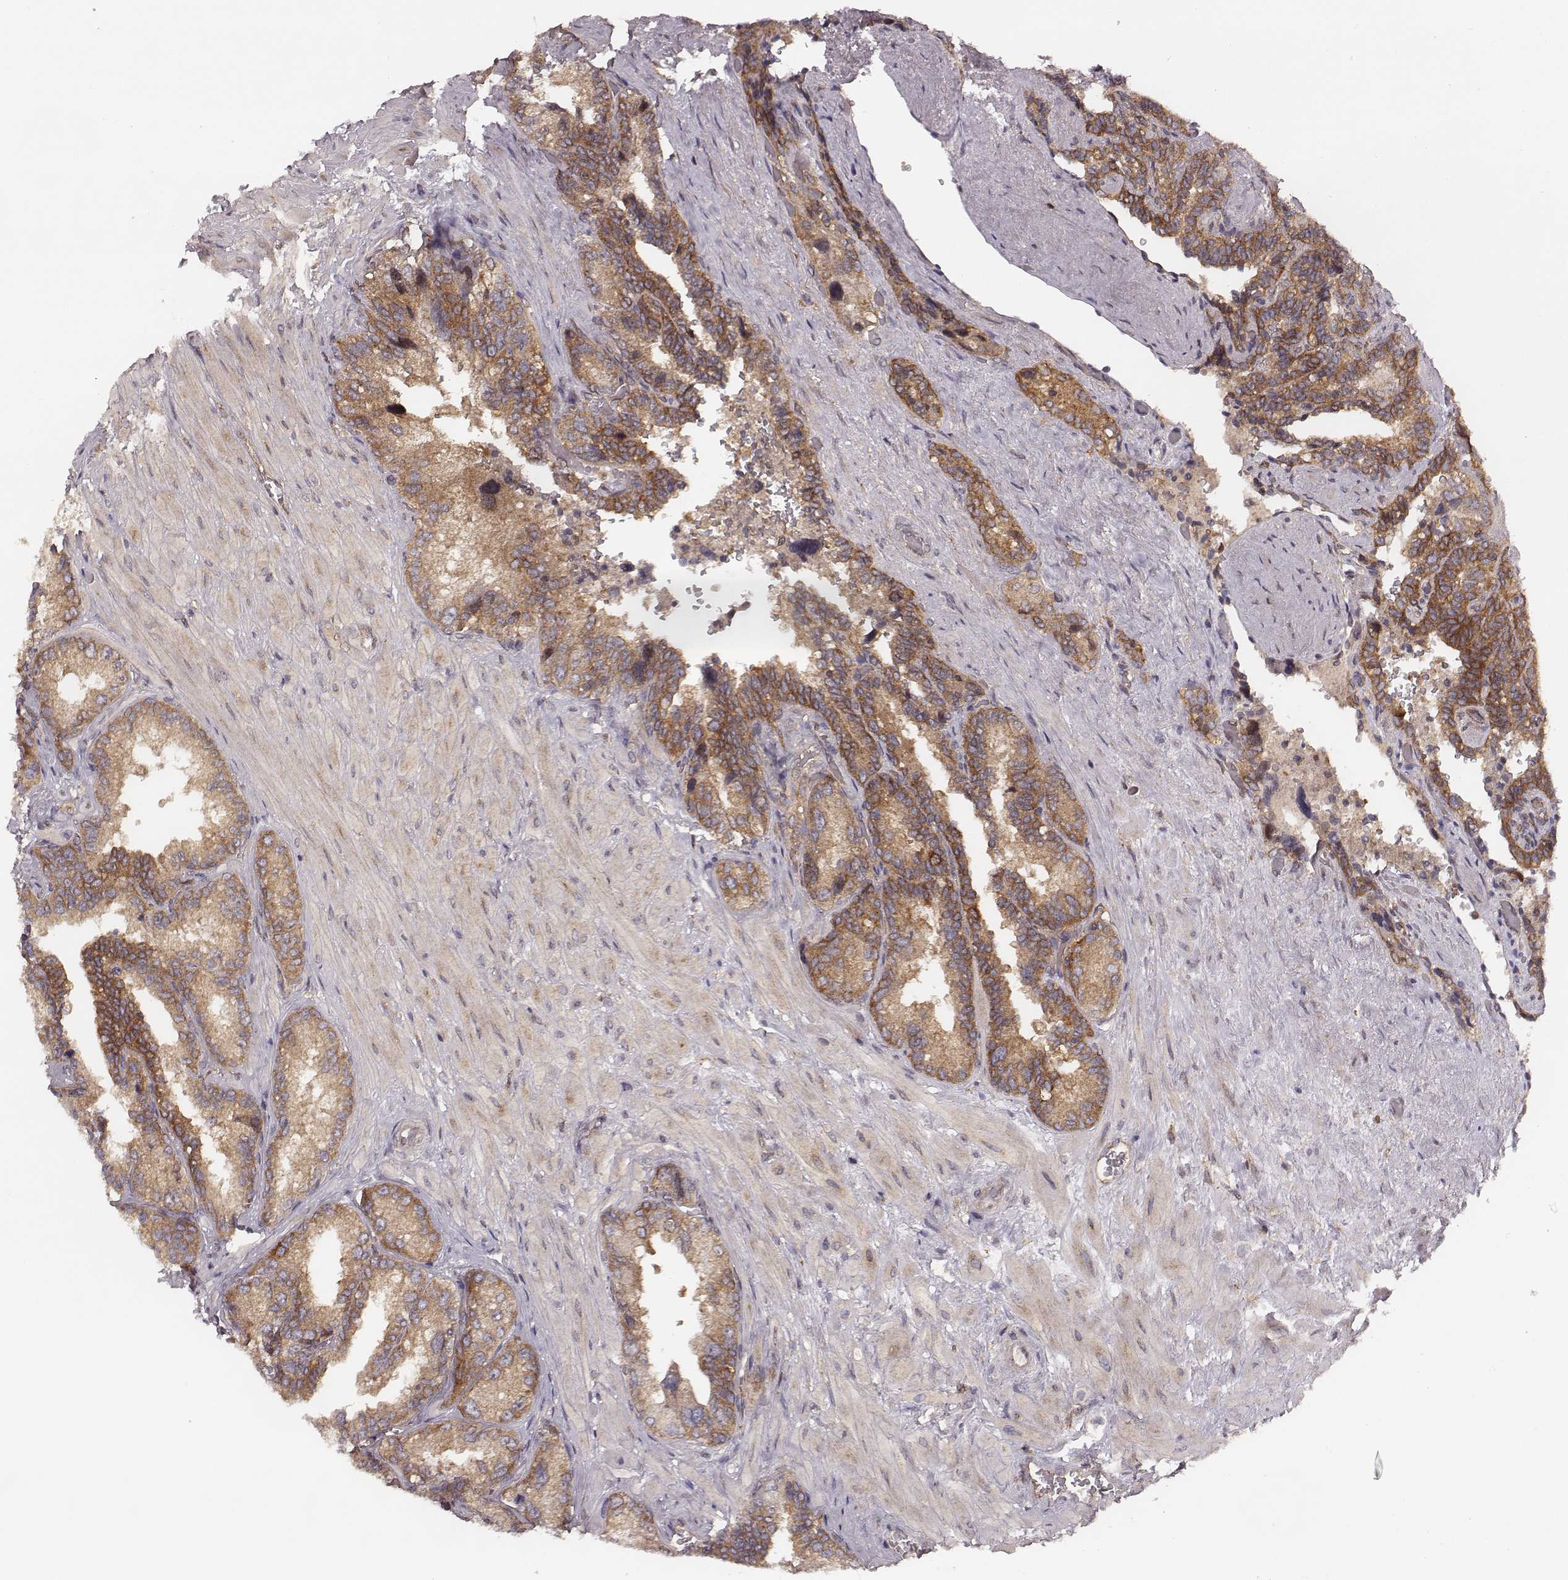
{"staining": {"intensity": "moderate", "quantity": ">75%", "location": "cytoplasmic/membranous"}, "tissue": "seminal vesicle", "cell_type": "Glandular cells", "image_type": "normal", "snomed": [{"axis": "morphology", "description": "Normal tissue, NOS"}, {"axis": "topography", "description": "Seminal veicle"}], "caption": "Immunohistochemistry (IHC) histopathology image of benign seminal vesicle: human seminal vesicle stained using immunohistochemistry (IHC) demonstrates medium levels of moderate protein expression localized specifically in the cytoplasmic/membranous of glandular cells, appearing as a cytoplasmic/membranous brown color.", "gene": "VPS26A", "patient": {"sex": "male", "age": 69}}